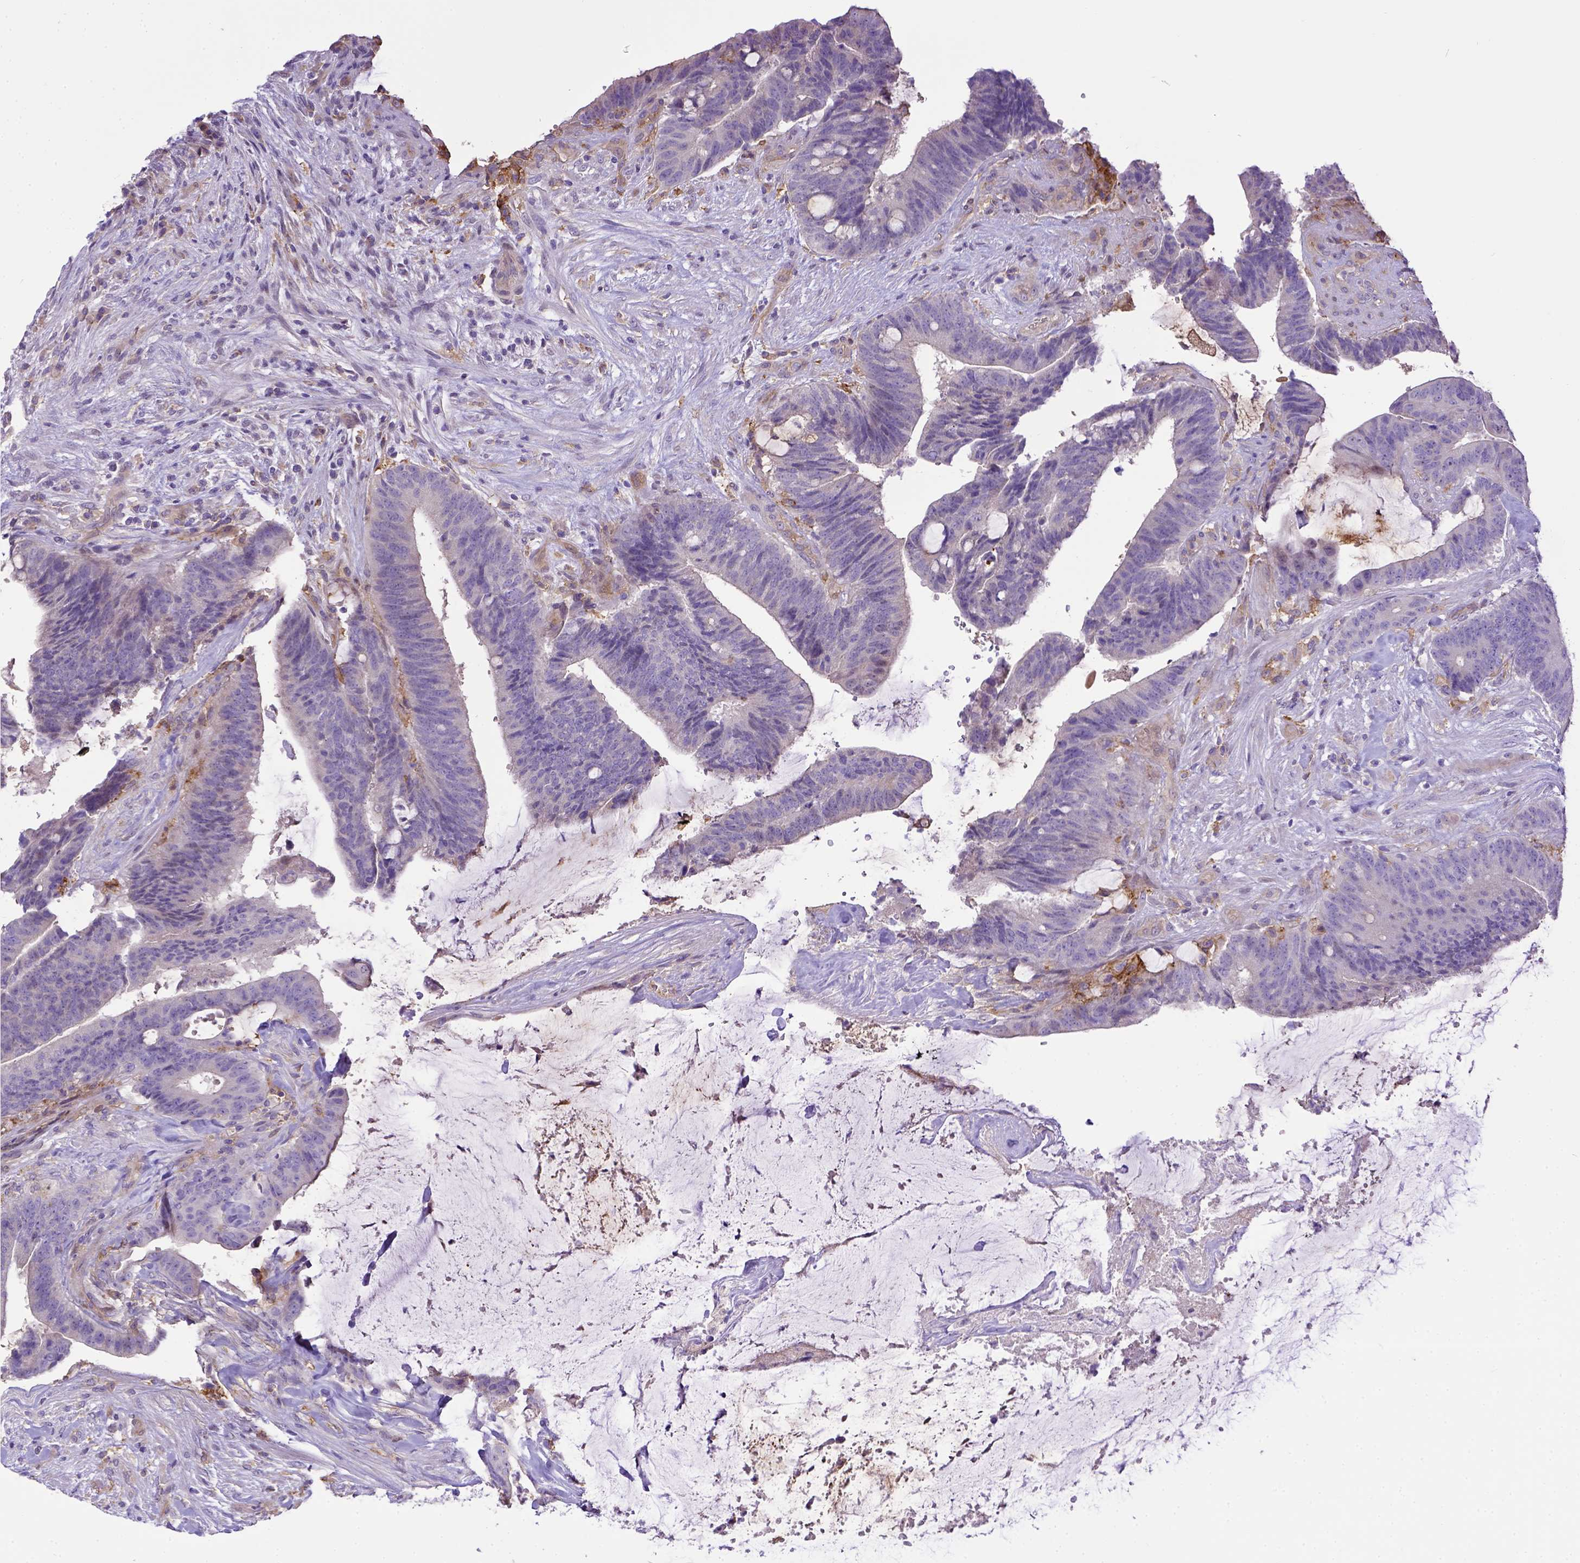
{"staining": {"intensity": "negative", "quantity": "none", "location": "none"}, "tissue": "colorectal cancer", "cell_type": "Tumor cells", "image_type": "cancer", "snomed": [{"axis": "morphology", "description": "Adenocarcinoma, NOS"}, {"axis": "topography", "description": "Colon"}], "caption": "There is no significant expression in tumor cells of adenocarcinoma (colorectal).", "gene": "CD40", "patient": {"sex": "female", "age": 43}}